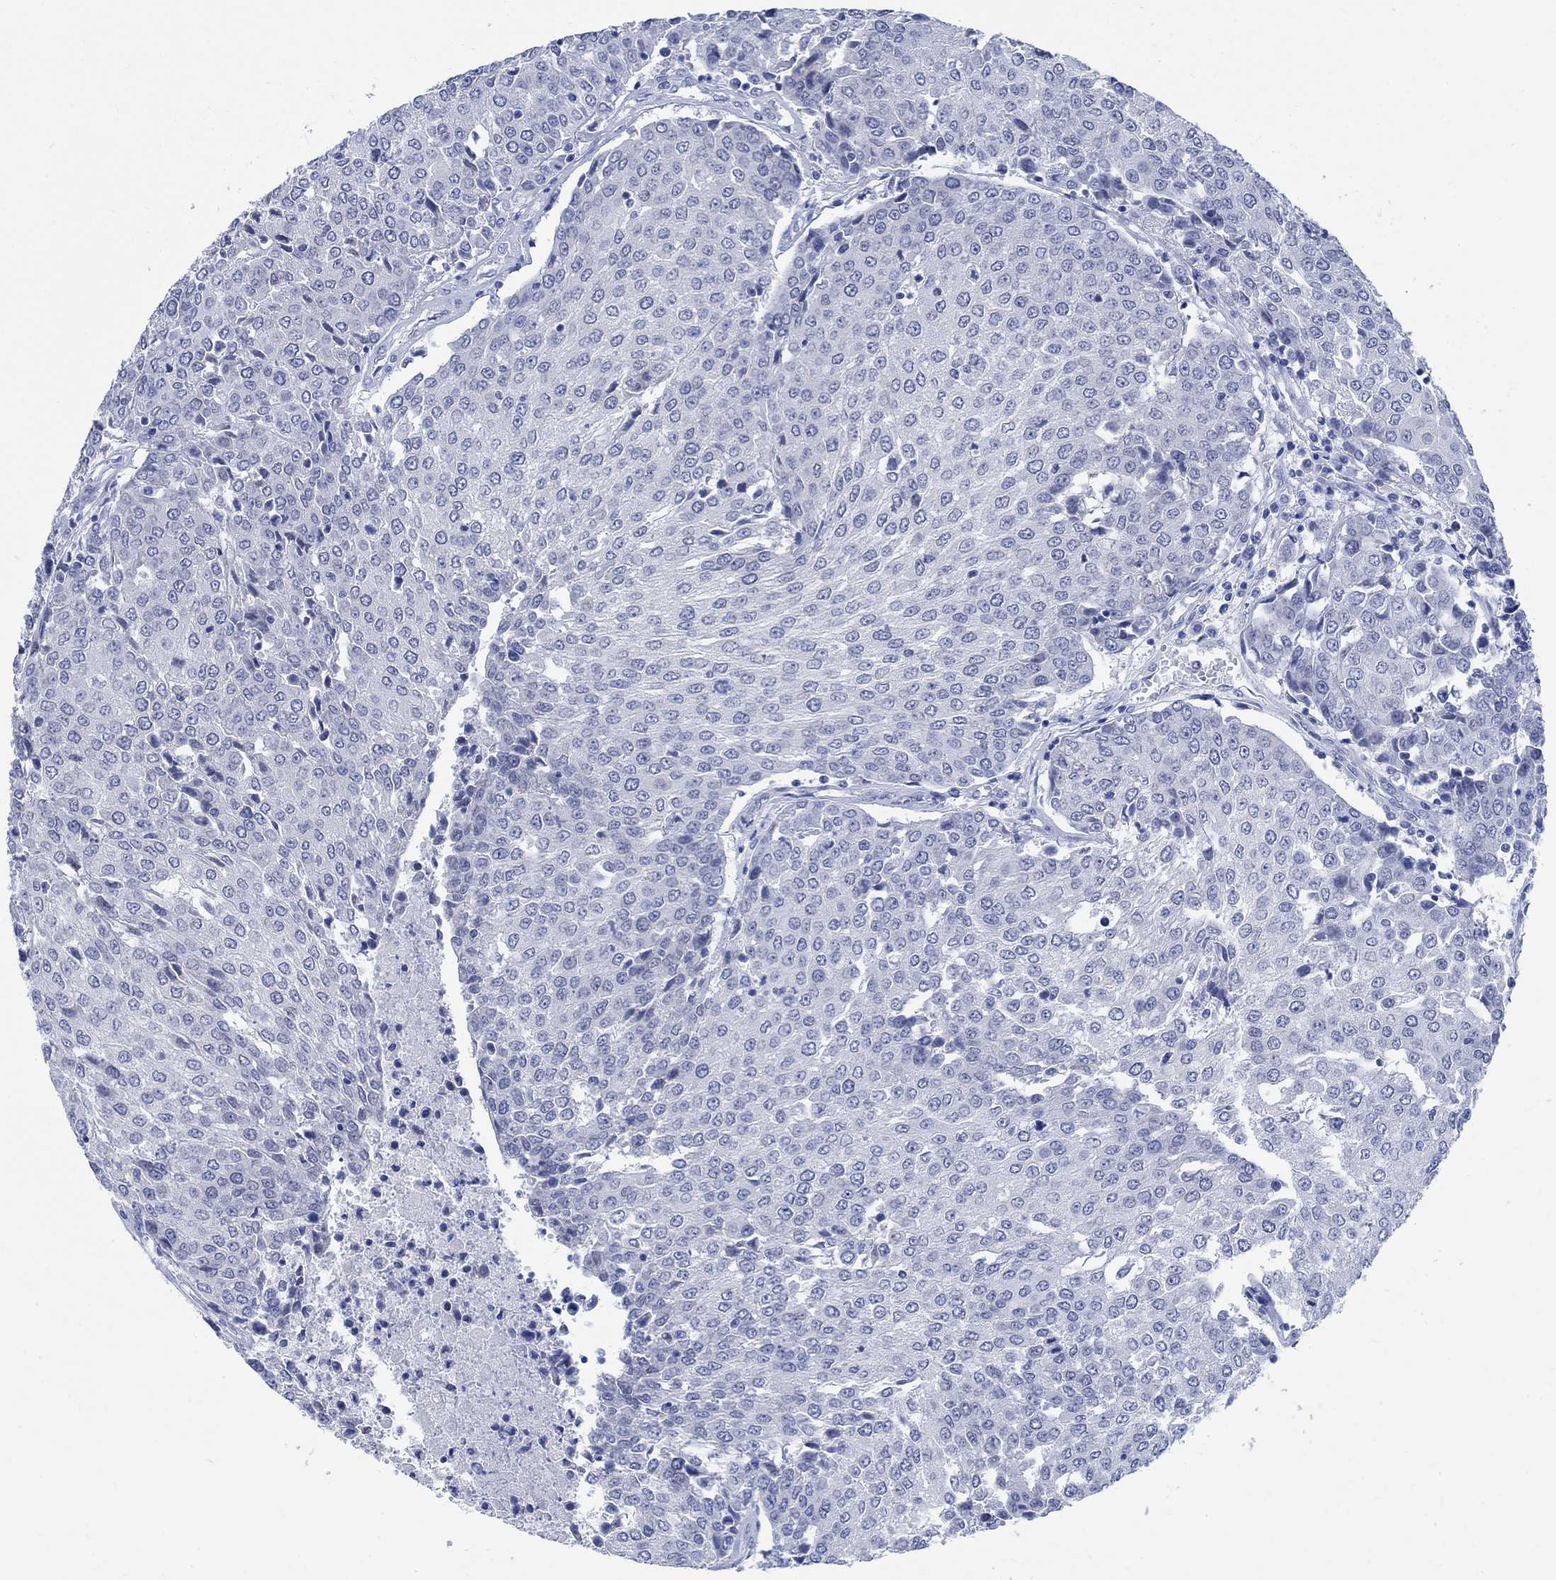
{"staining": {"intensity": "negative", "quantity": "none", "location": "none"}, "tissue": "urothelial cancer", "cell_type": "Tumor cells", "image_type": "cancer", "snomed": [{"axis": "morphology", "description": "Urothelial carcinoma, High grade"}, {"axis": "topography", "description": "Urinary bladder"}], "caption": "Tumor cells show no significant protein staining in urothelial cancer.", "gene": "CAMK2N1", "patient": {"sex": "female", "age": 85}}